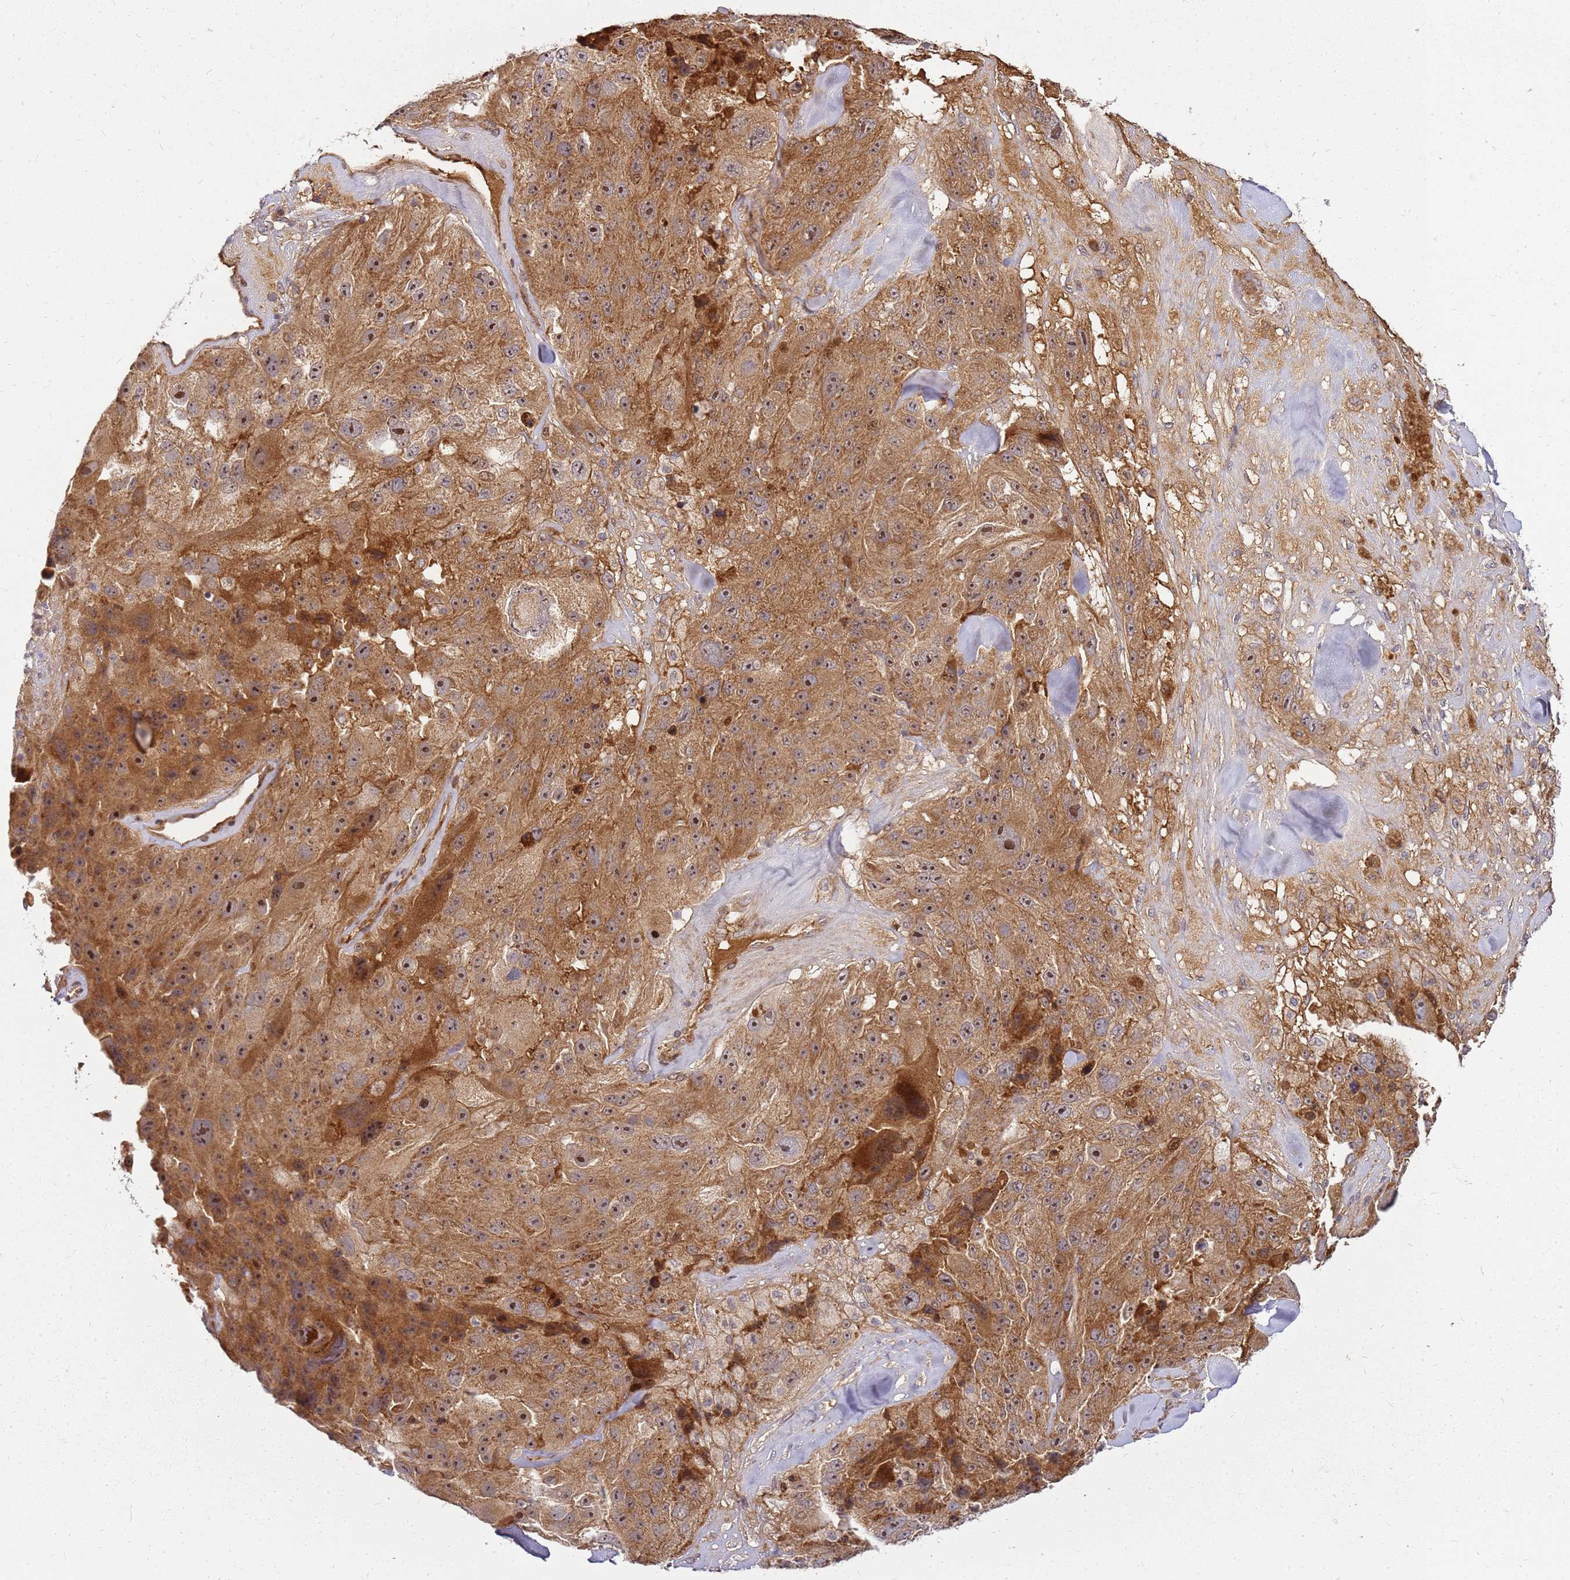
{"staining": {"intensity": "moderate", "quantity": ">75%", "location": "cytoplasmic/membranous"}, "tissue": "melanoma", "cell_type": "Tumor cells", "image_type": "cancer", "snomed": [{"axis": "morphology", "description": "Malignant melanoma, Metastatic site"}, {"axis": "topography", "description": "Lymph node"}], "caption": "Human melanoma stained with a brown dye exhibits moderate cytoplasmic/membranous positive positivity in about >75% of tumor cells.", "gene": "CCDC159", "patient": {"sex": "male", "age": 62}}